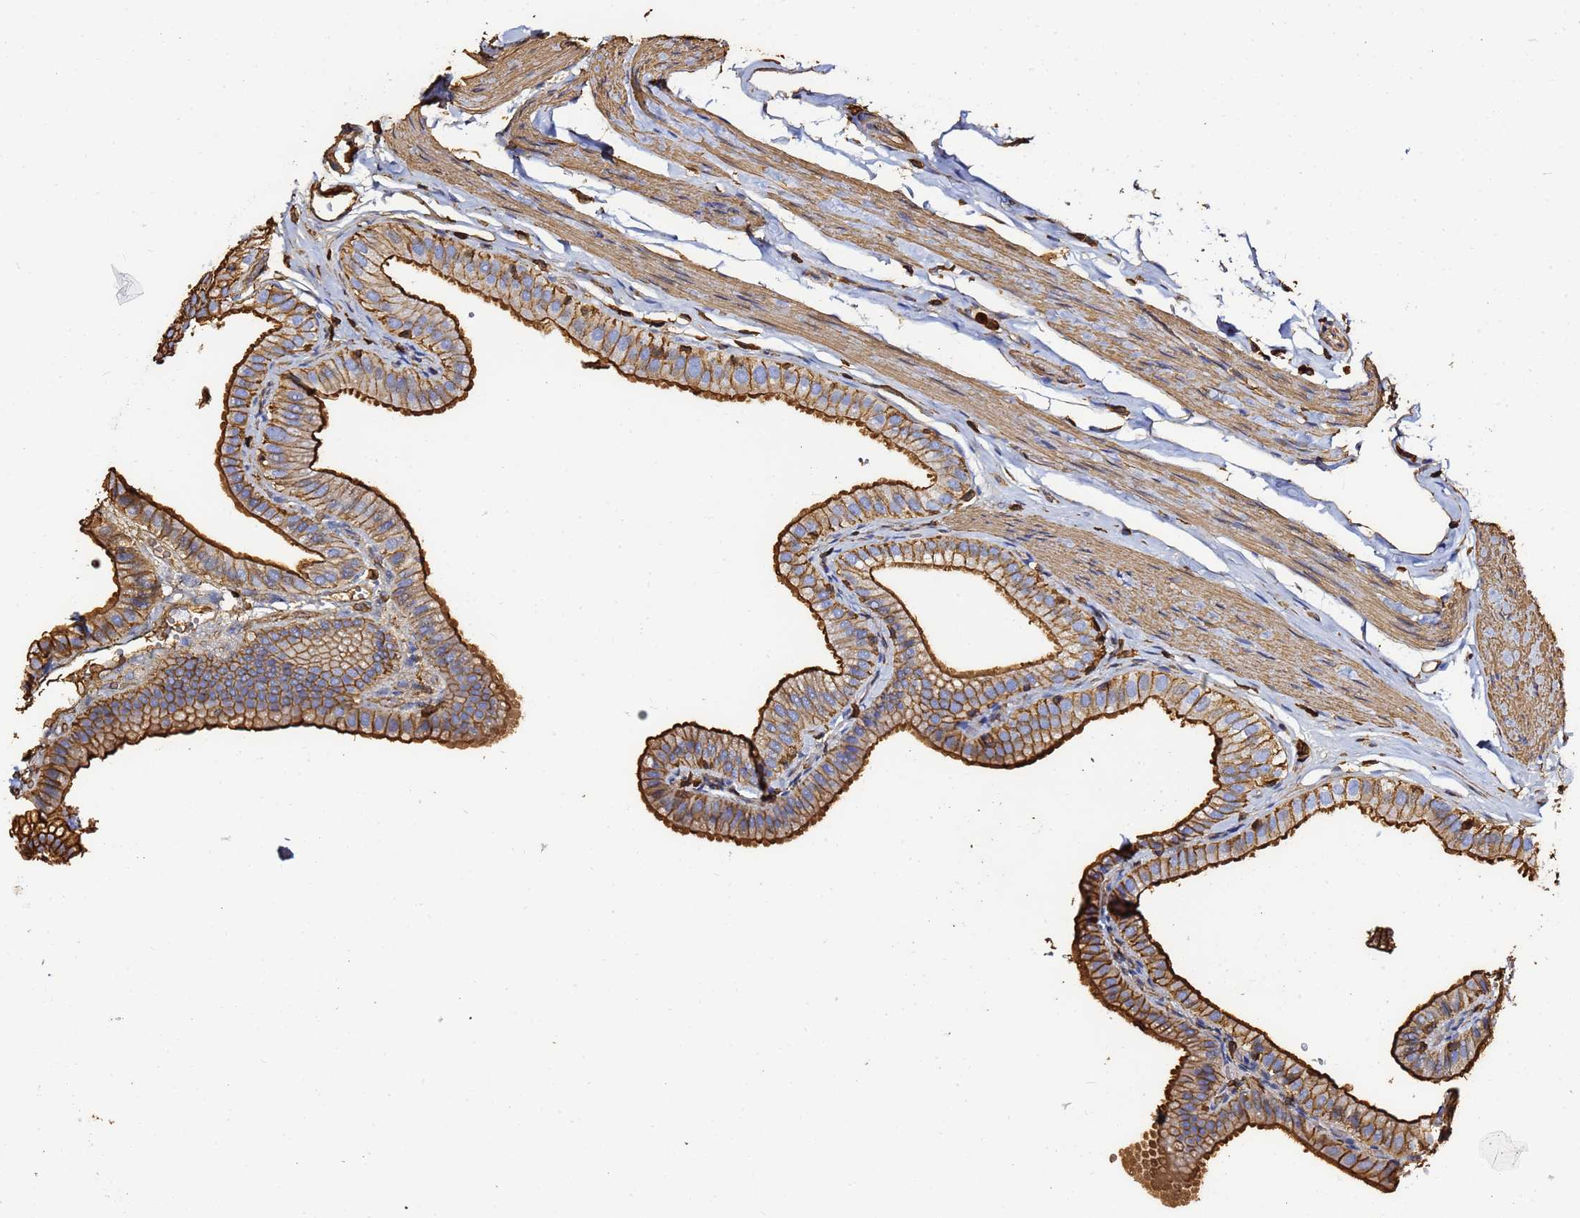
{"staining": {"intensity": "strong", "quantity": ">75%", "location": "cytoplasmic/membranous"}, "tissue": "gallbladder", "cell_type": "Glandular cells", "image_type": "normal", "snomed": [{"axis": "morphology", "description": "Normal tissue, NOS"}, {"axis": "topography", "description": "Gallbladder"}], "caption": "IHC image of unremarkable gallbladder stained for a protein (brown), which exhibits high levels of strong cytoplasmic/membranous expression in approximately >75% of glandular cells.", "gene": "ACTA1", "patient": {"sex": "female", "age": 61}}